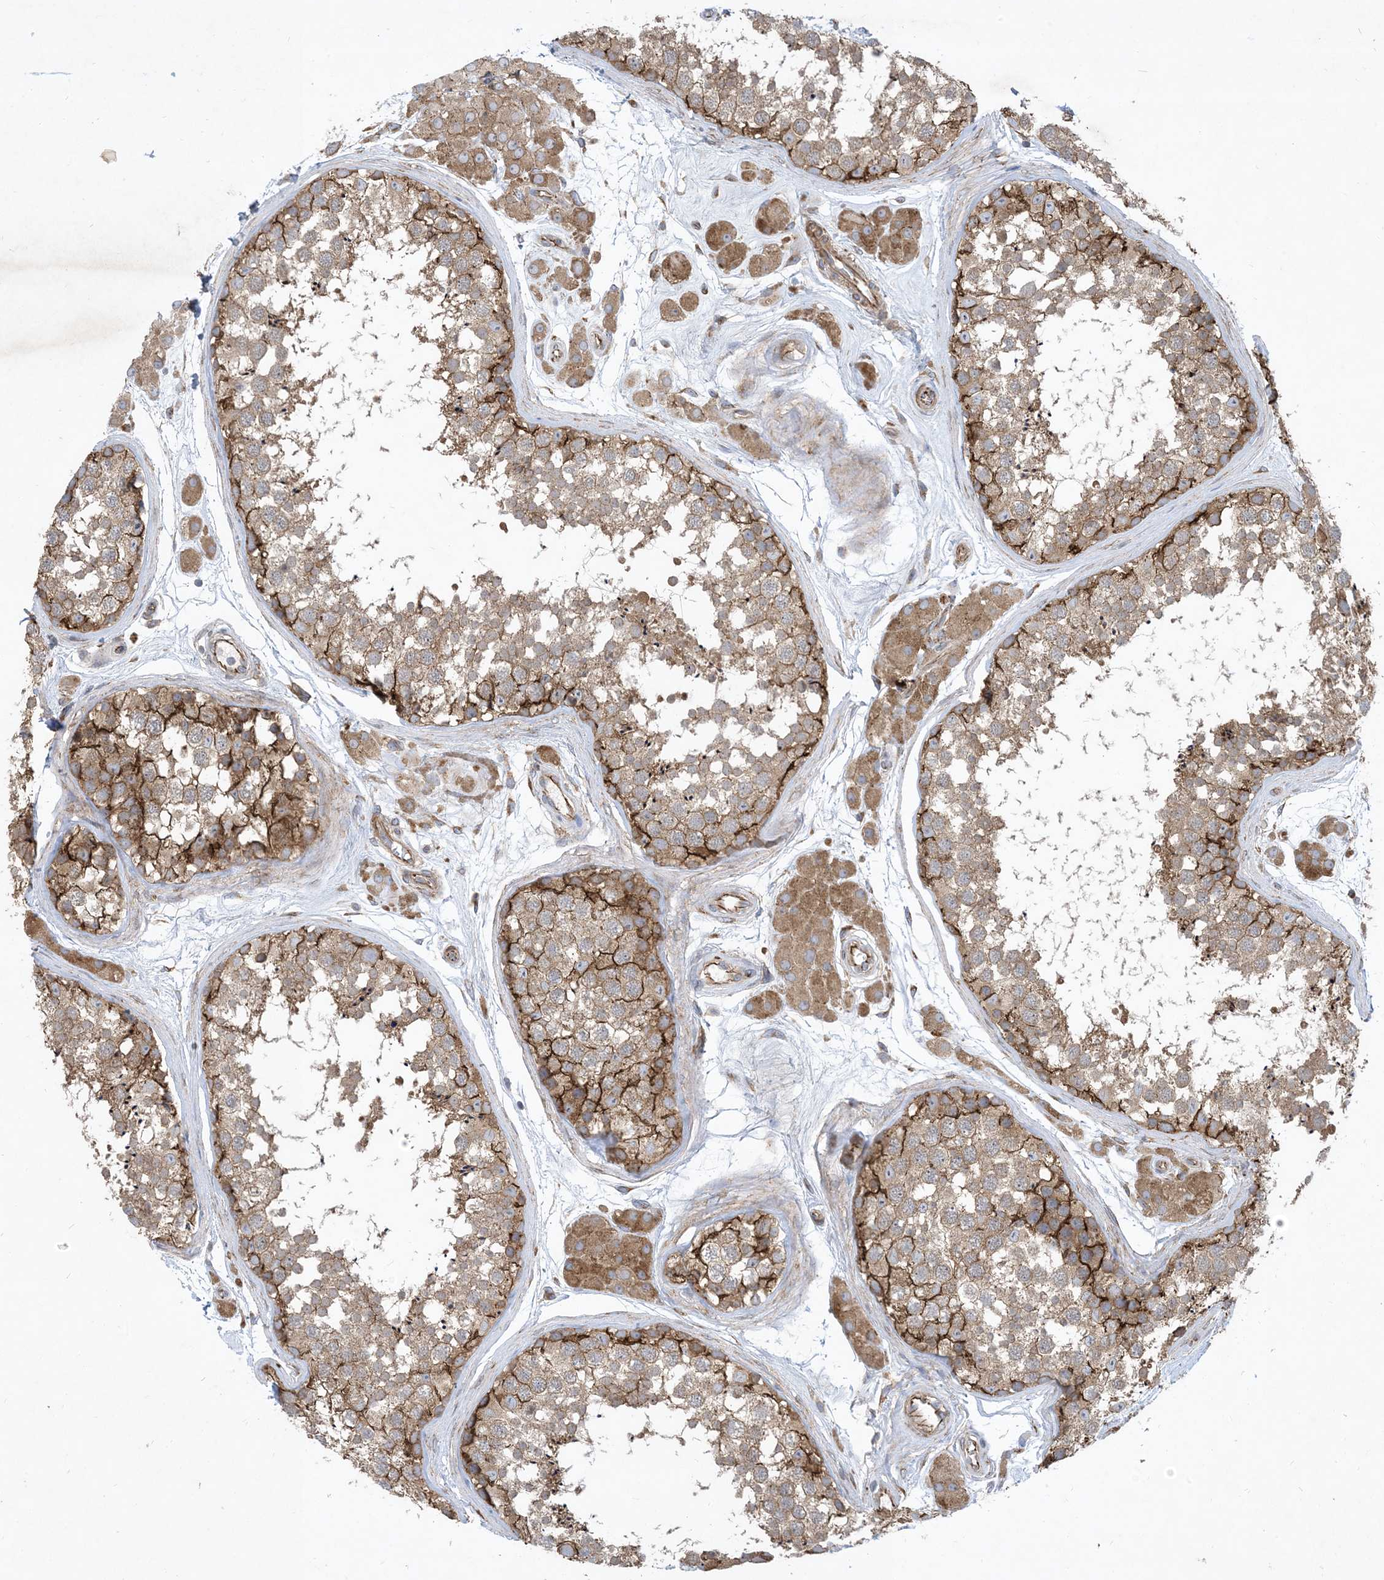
{"staining": {"intensity": "moderate", "quantity": ">75%", "location": "cytoplasmic/membranous"}, "tissue": "testis", "cell_type": "Cells in seminiferous ducts", "image_type": "normal", "snomed": [{"axis": "morphology", "description": "Normal tissue, NOS"}, {"axis": "topography", "description": "Testis"}], "caption": "DAB (3,3'-diaminobenzidine) immunohistochemical staining of unremarkable human testis demonstrates moderate cytoplasmic/membranous protein expression in about >75% of cells in seminiferous ducts.", "gene": "OTOP1", "patient": {"sex": "male", "age": 56}}